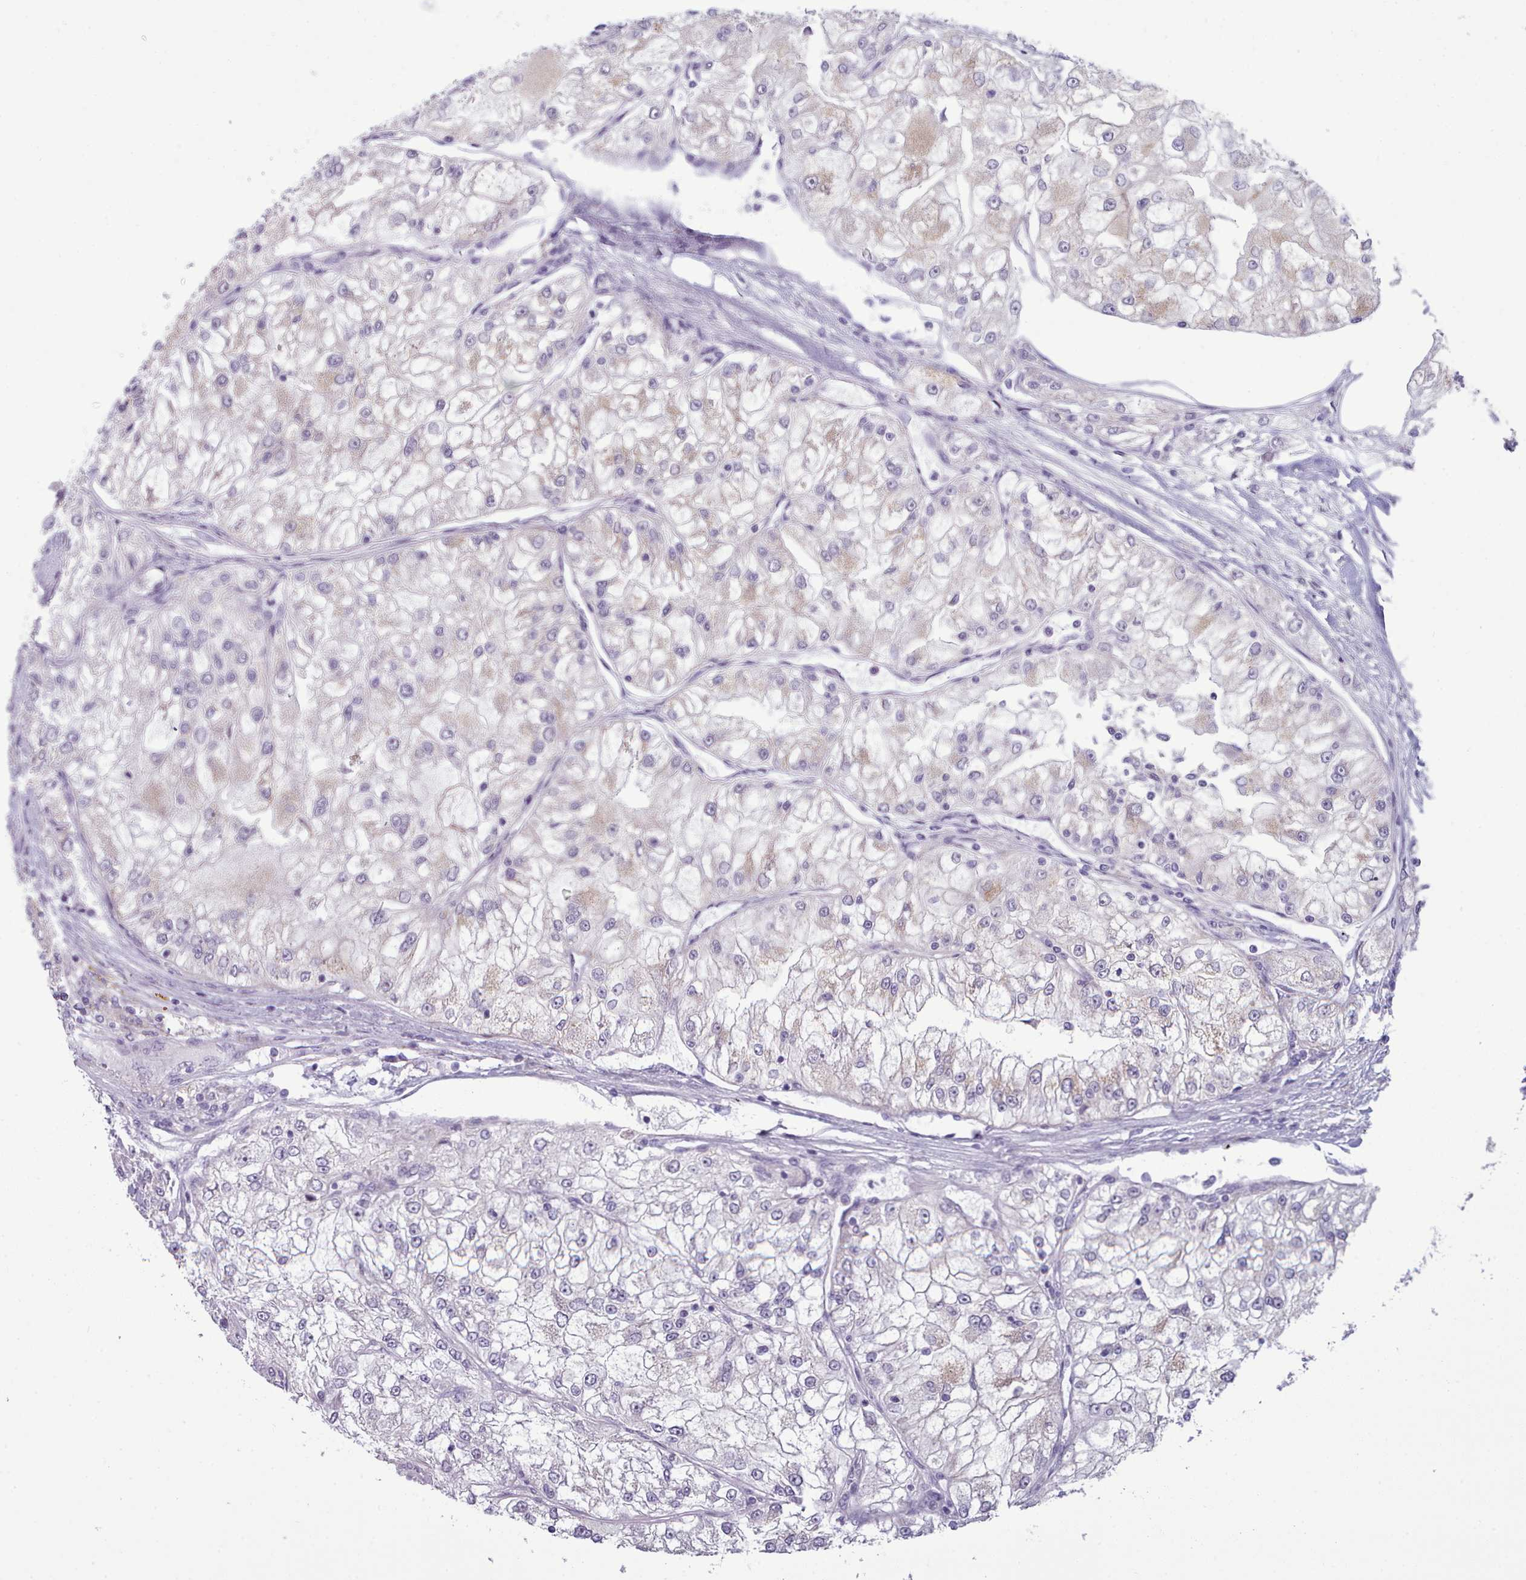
{"staining": {"intensity": "negative", "quantity": "none", "location": "none"}, "tissue": "renal cancer", "cell_type": "Tumor cells", "image_type": "cancer", "snomed": [{"axis": "morphology", "description": "Adenocarcinoma, NOS"}, {"axis": "topography", "description": "Kidney"}], "caption": "IHC image of neoplastic tissue: adenocarcinoma (renal) stained with DAB displays no significant protein positivity in tumor cells.", "gene": "MYRFL", "patient": {"sex": "female", "age": 72}}